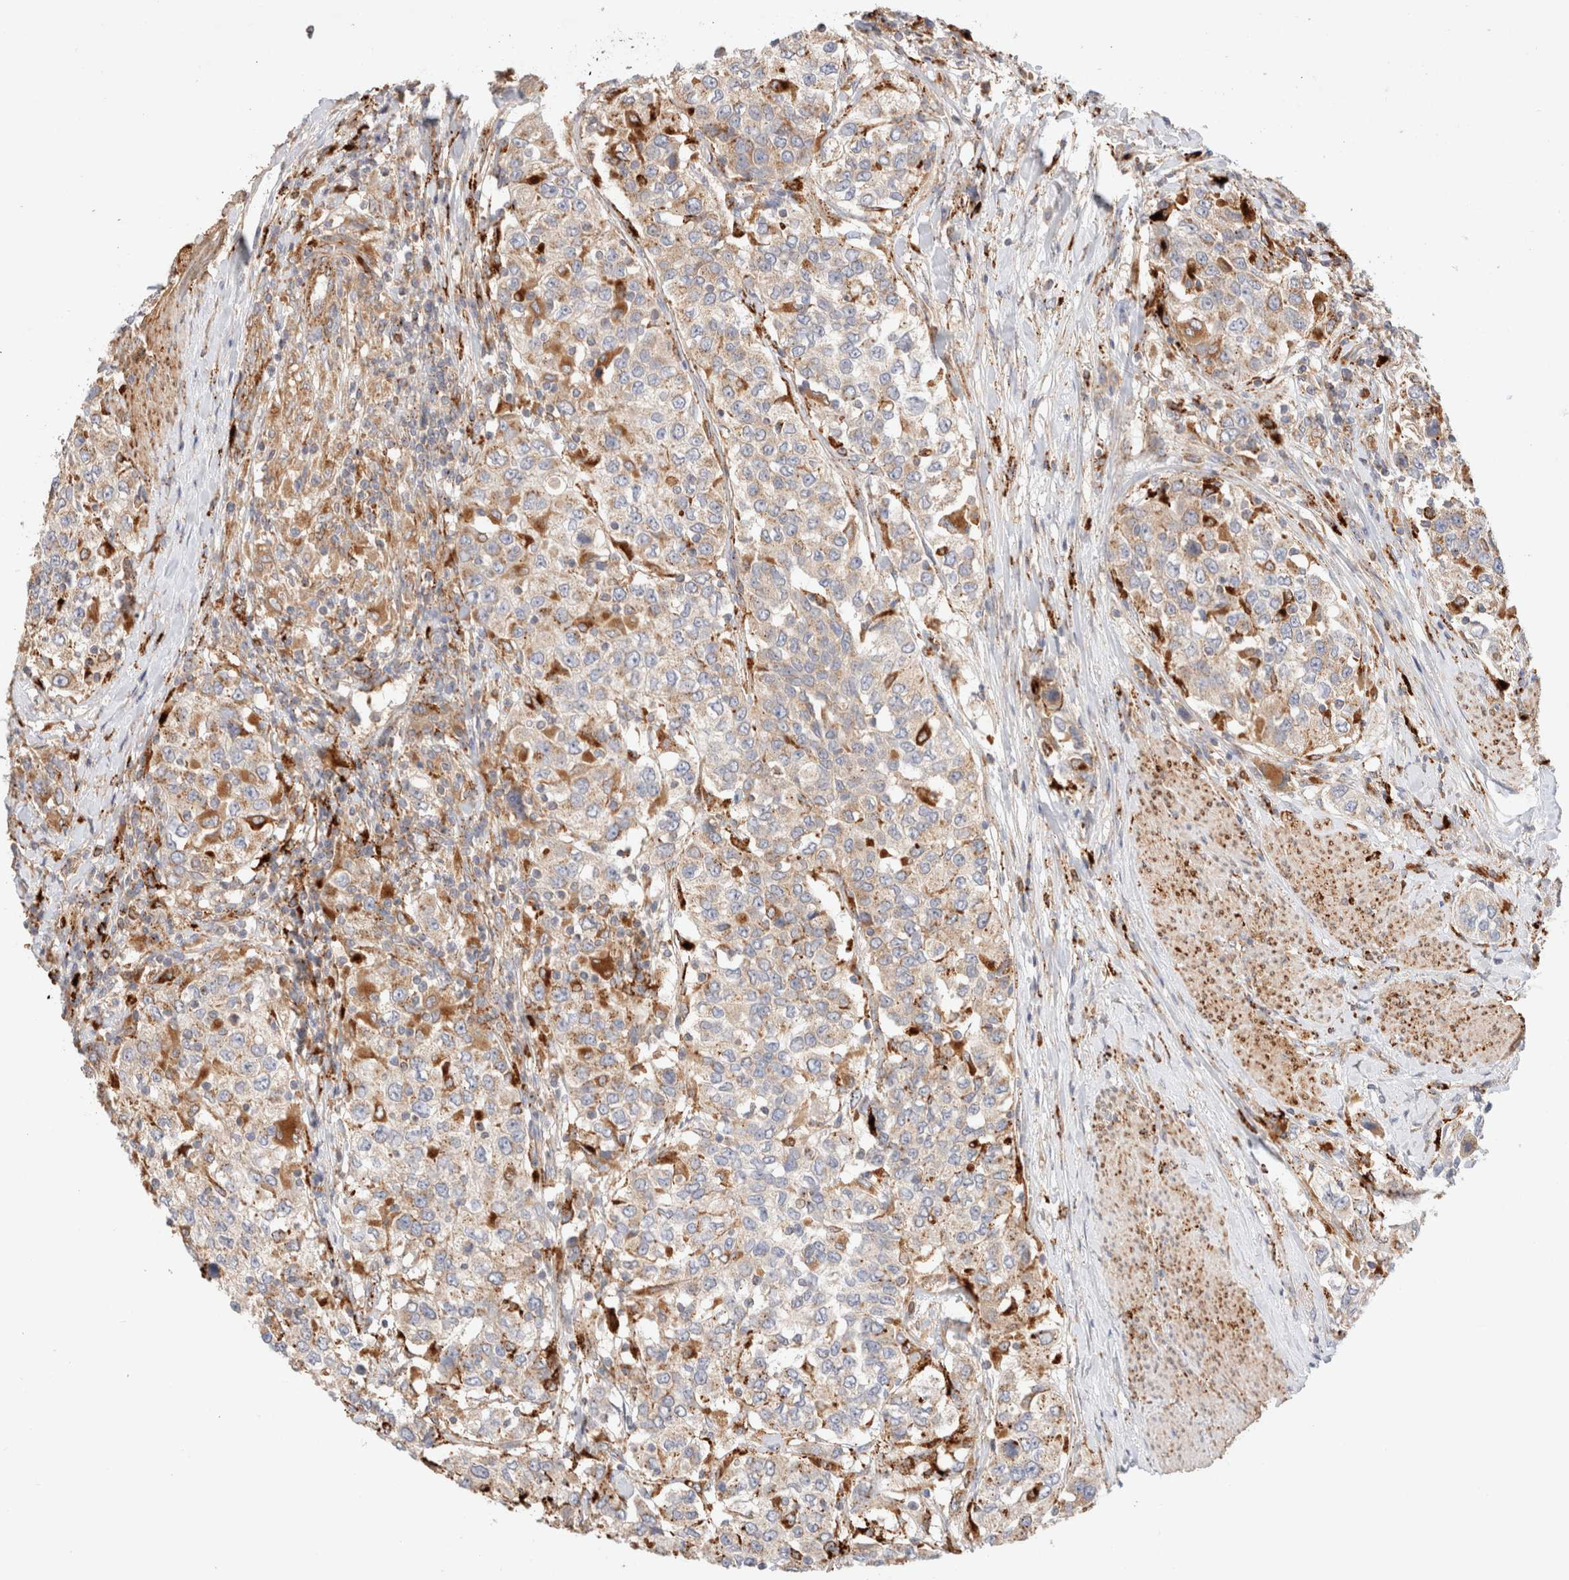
{"staining": {"intensity": "moderate", "quantity": "<25%", "location": "cytoplasmic/membranous"}, "tissue": "urothelial cancer", "cell_type": "Tumor cells", "image_type": "cancer", "snomed": [{"axis": "morphology", "description": "Urothelial carcinoma, High grade"}, {"axis": "topography", "description": "Urinary bladder"}], "caption": "A photomicrograph of human high-grade urothelial carcinoma stained for a protein demonstrates moderate cytoplasmic/membranous brown staining in tumor cells.", "gene": "RABEPK", "patient": {"sex": "female", "age": 80}}